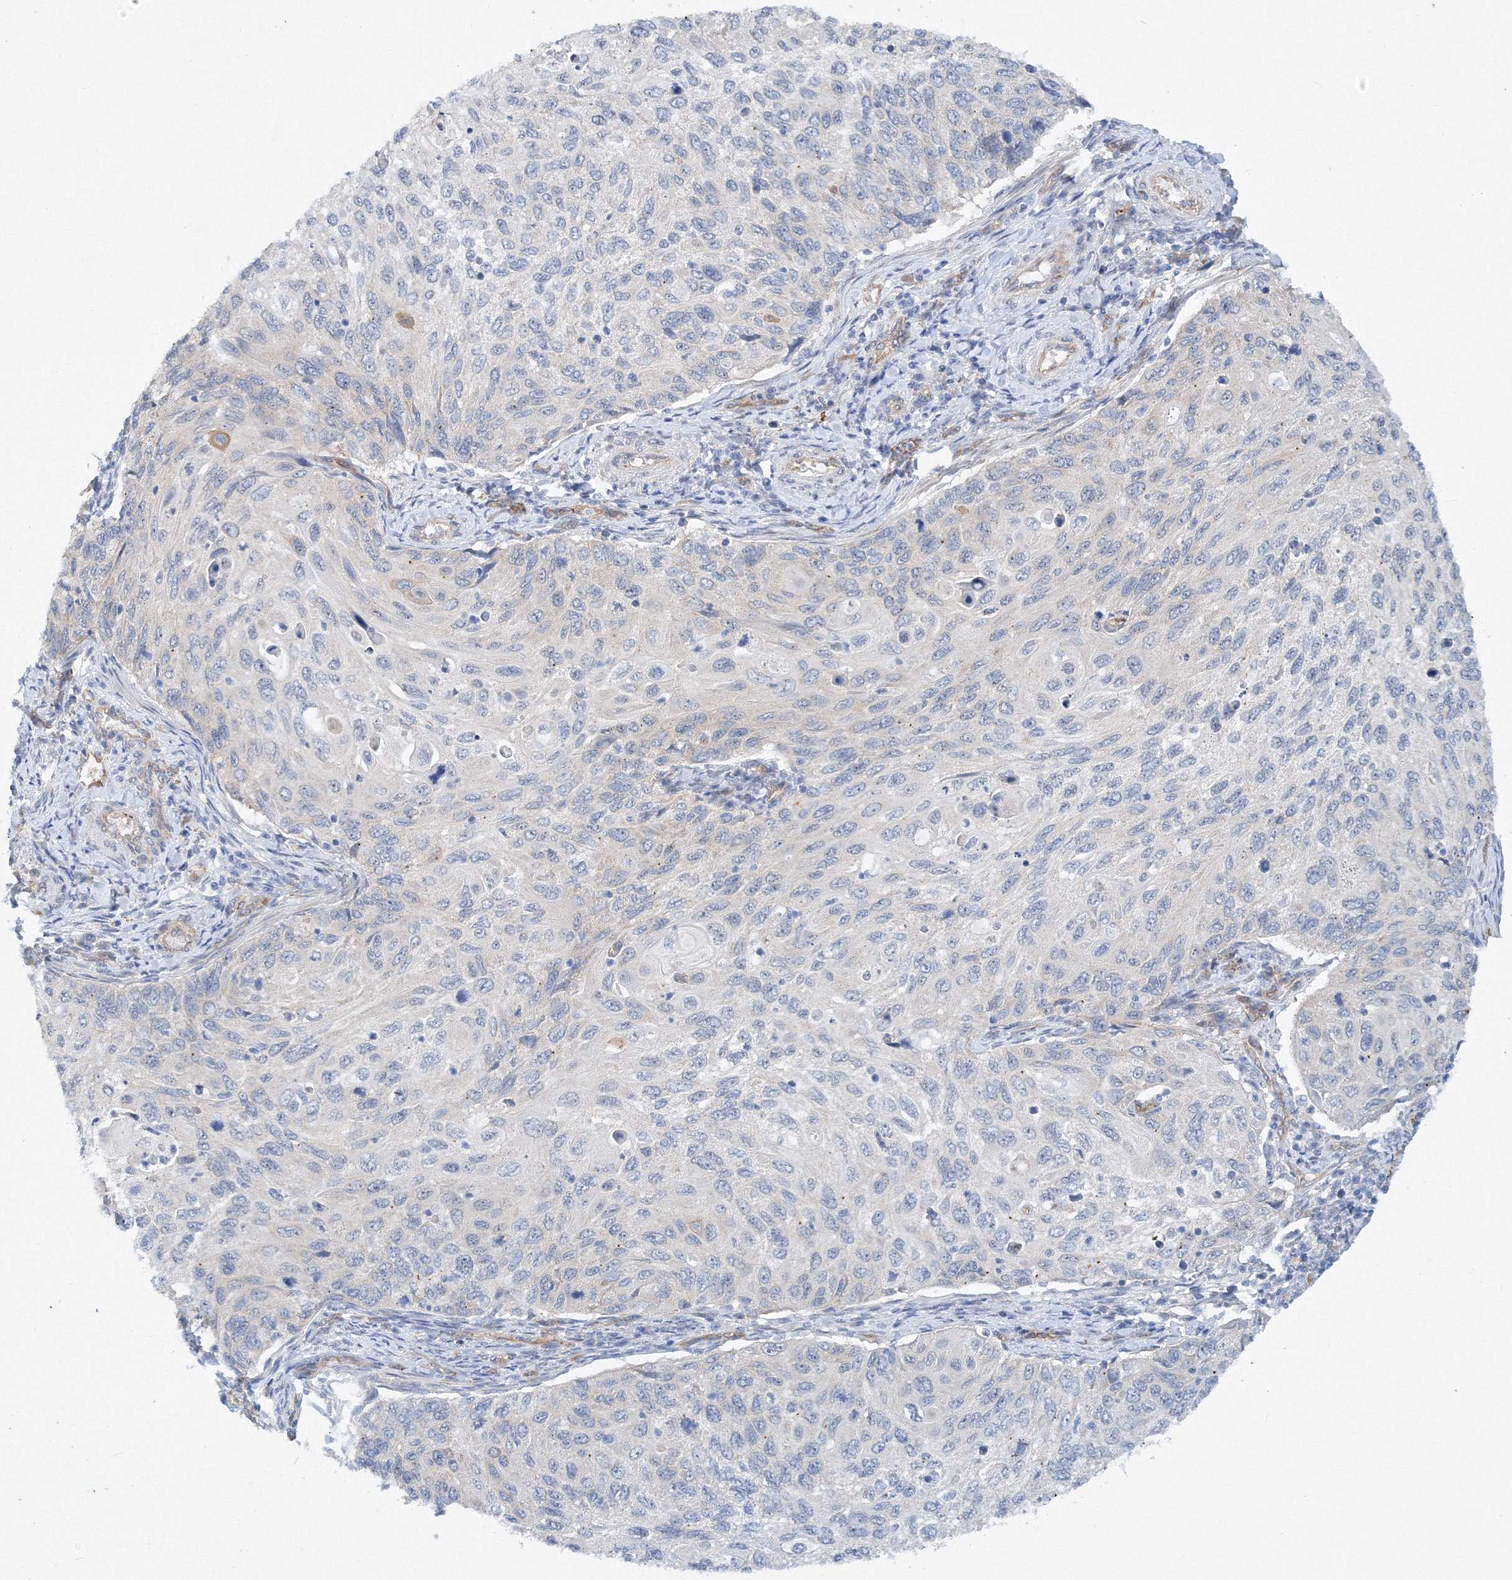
{"staining": {"intensity": "negative", "quantity": "none", "location": "none"}, "tissue": "cervical cancer", "cell_type": "Tumor cells", "image_type": "cancer", "snomed": [{"axis": "morphology", "description": "Squamous cell carcinoma, NOS"}, {"axis": "topography", "description": "Cervix"}], "caption": "Immunohistochemistry micrograph of human cervical cancer stained for a protein (brown), which shows no staining in tumor cells.", "gene": "TANC1", "patient": {"sex": "female", "age": 70}}